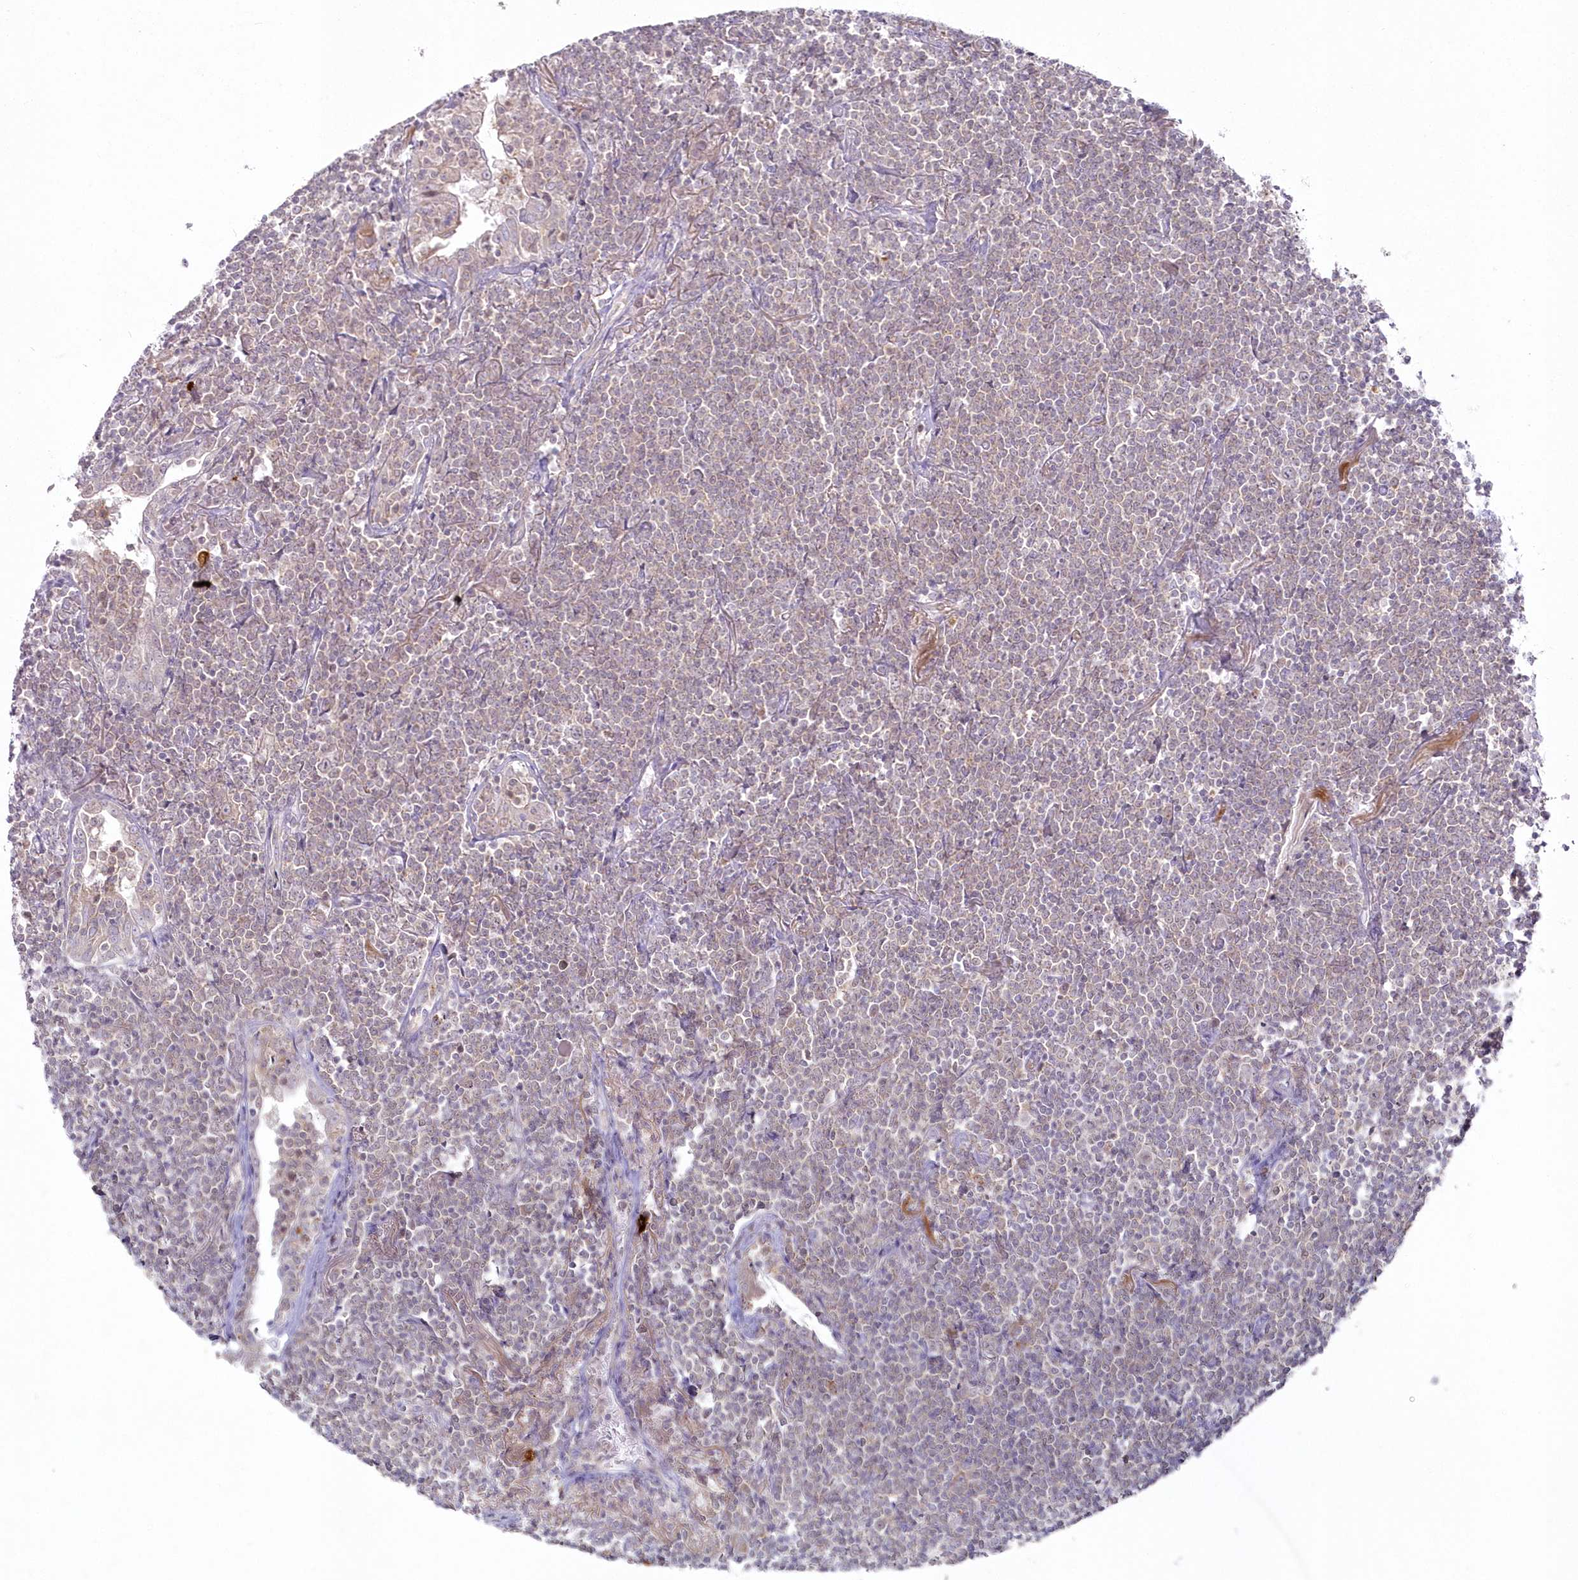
{"staining": {"intensity": "weak", "quantity": ">75%", "location": "cytoplasmic/membranous"}, "tissue": "lymphoma", "cell_type": "Tumor cells", "image_type": "cancer", "snomed": [{"axis": "morphology", "description": "Malignant lymphoma, non-Hodgkin's type, Low grade"}, {"axis": "topography", "description": "Lung"}], "caption": "A brown stain shows weak cytoplasmic/membranous staining of a protein in human lymphoma tumor cells. Using DAB (3,3'-diaminobenzidine) (brown) and hematoxylin (blue) stains, captured at high magnification using brightfield microscopy.", "gene": "ARSB", "patient": {"sex": "female", "age": 71}}